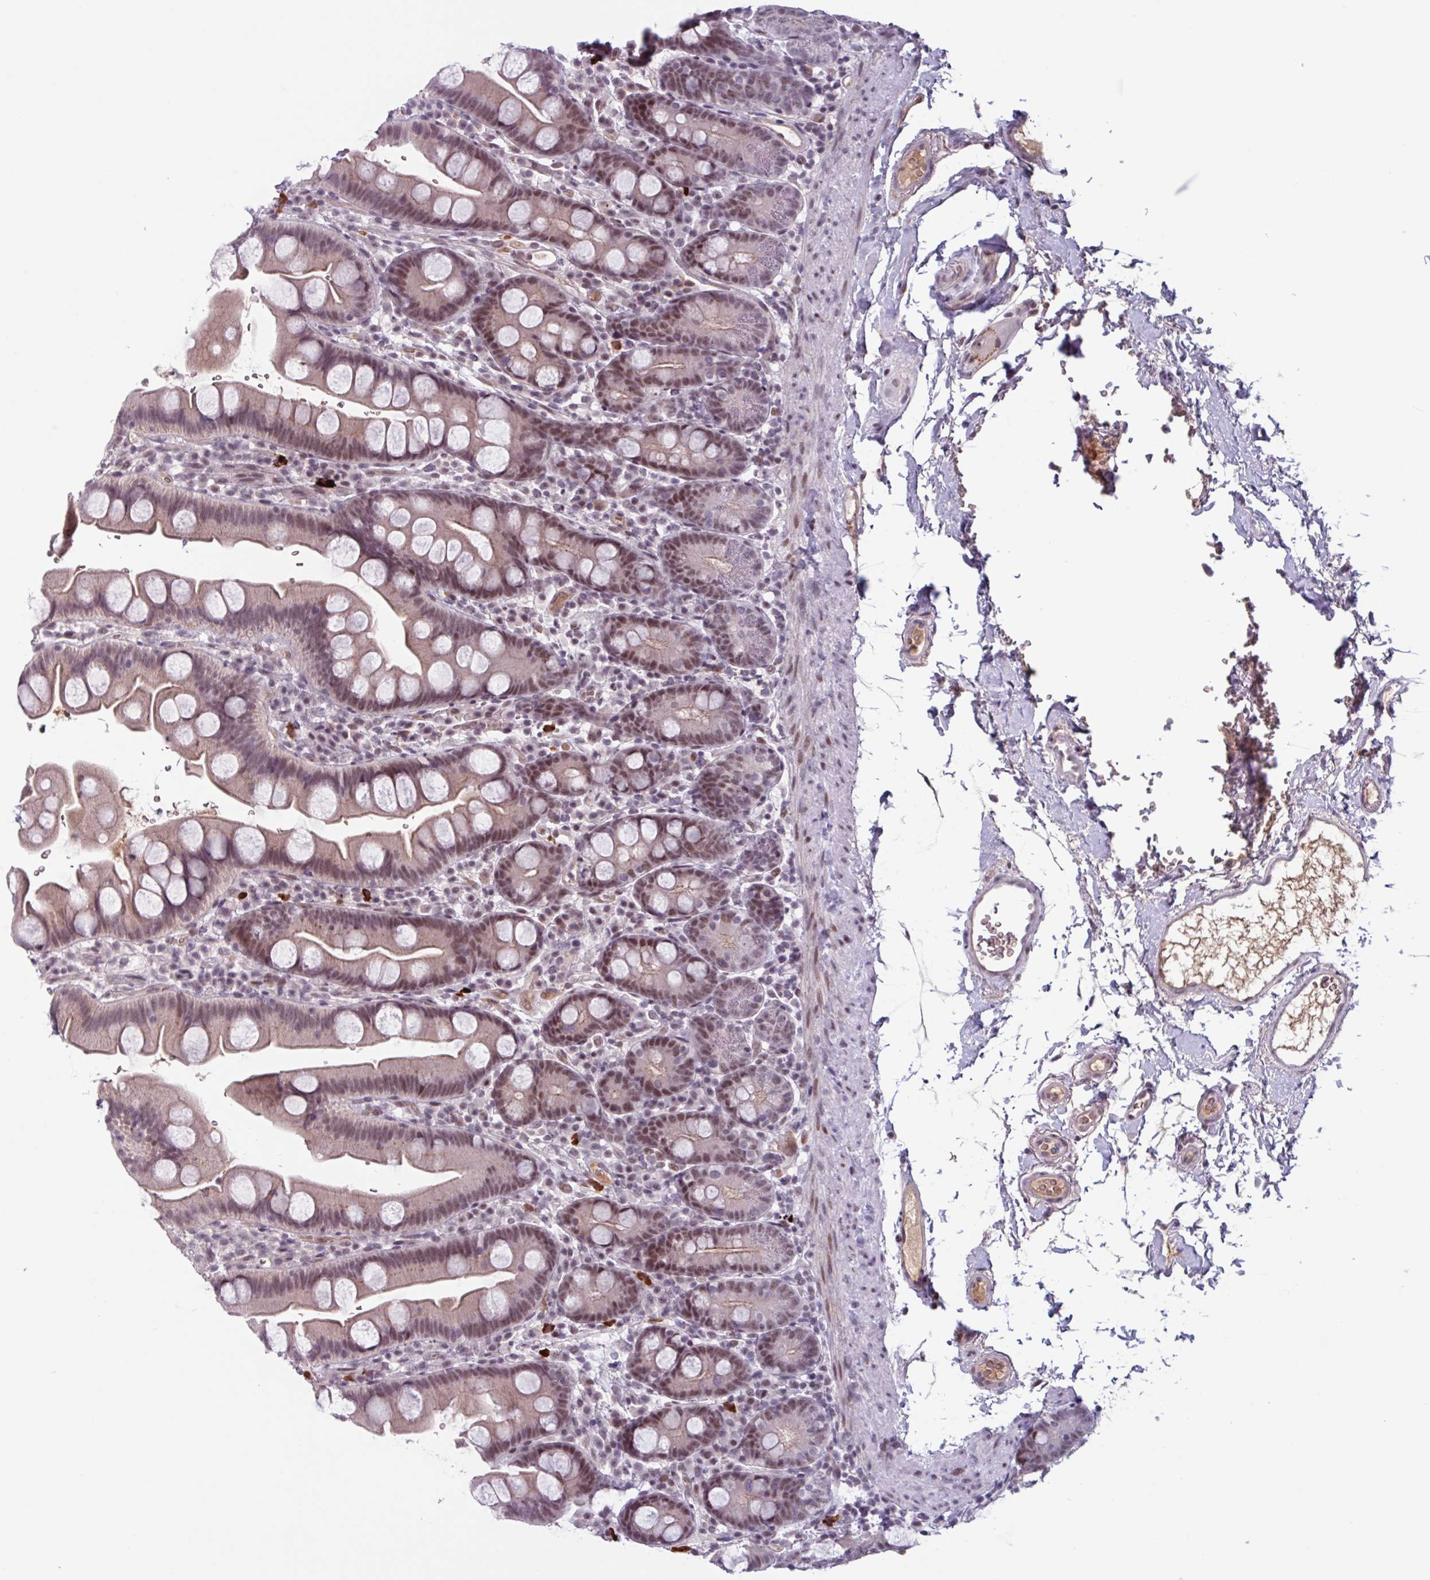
{"staining": {"intensity": "moderate", "quantity": ">75%", "location": "nuclear"}, "tissue": "small intestine", "cell_type": "Glandular cells", "image_type": "normal", "snomed": [{"axis": "morphology", "description": "Normal tissue, NOS"}, {"axis": "topography", "description": "Small intestine"}], "caption": "Glandular cells reveal medium levels of moderate nuclear expression in about >75% of cells in benign small intestine.", "gene": "ZNF575", "patient": {"sex": "female", "age": 68}}